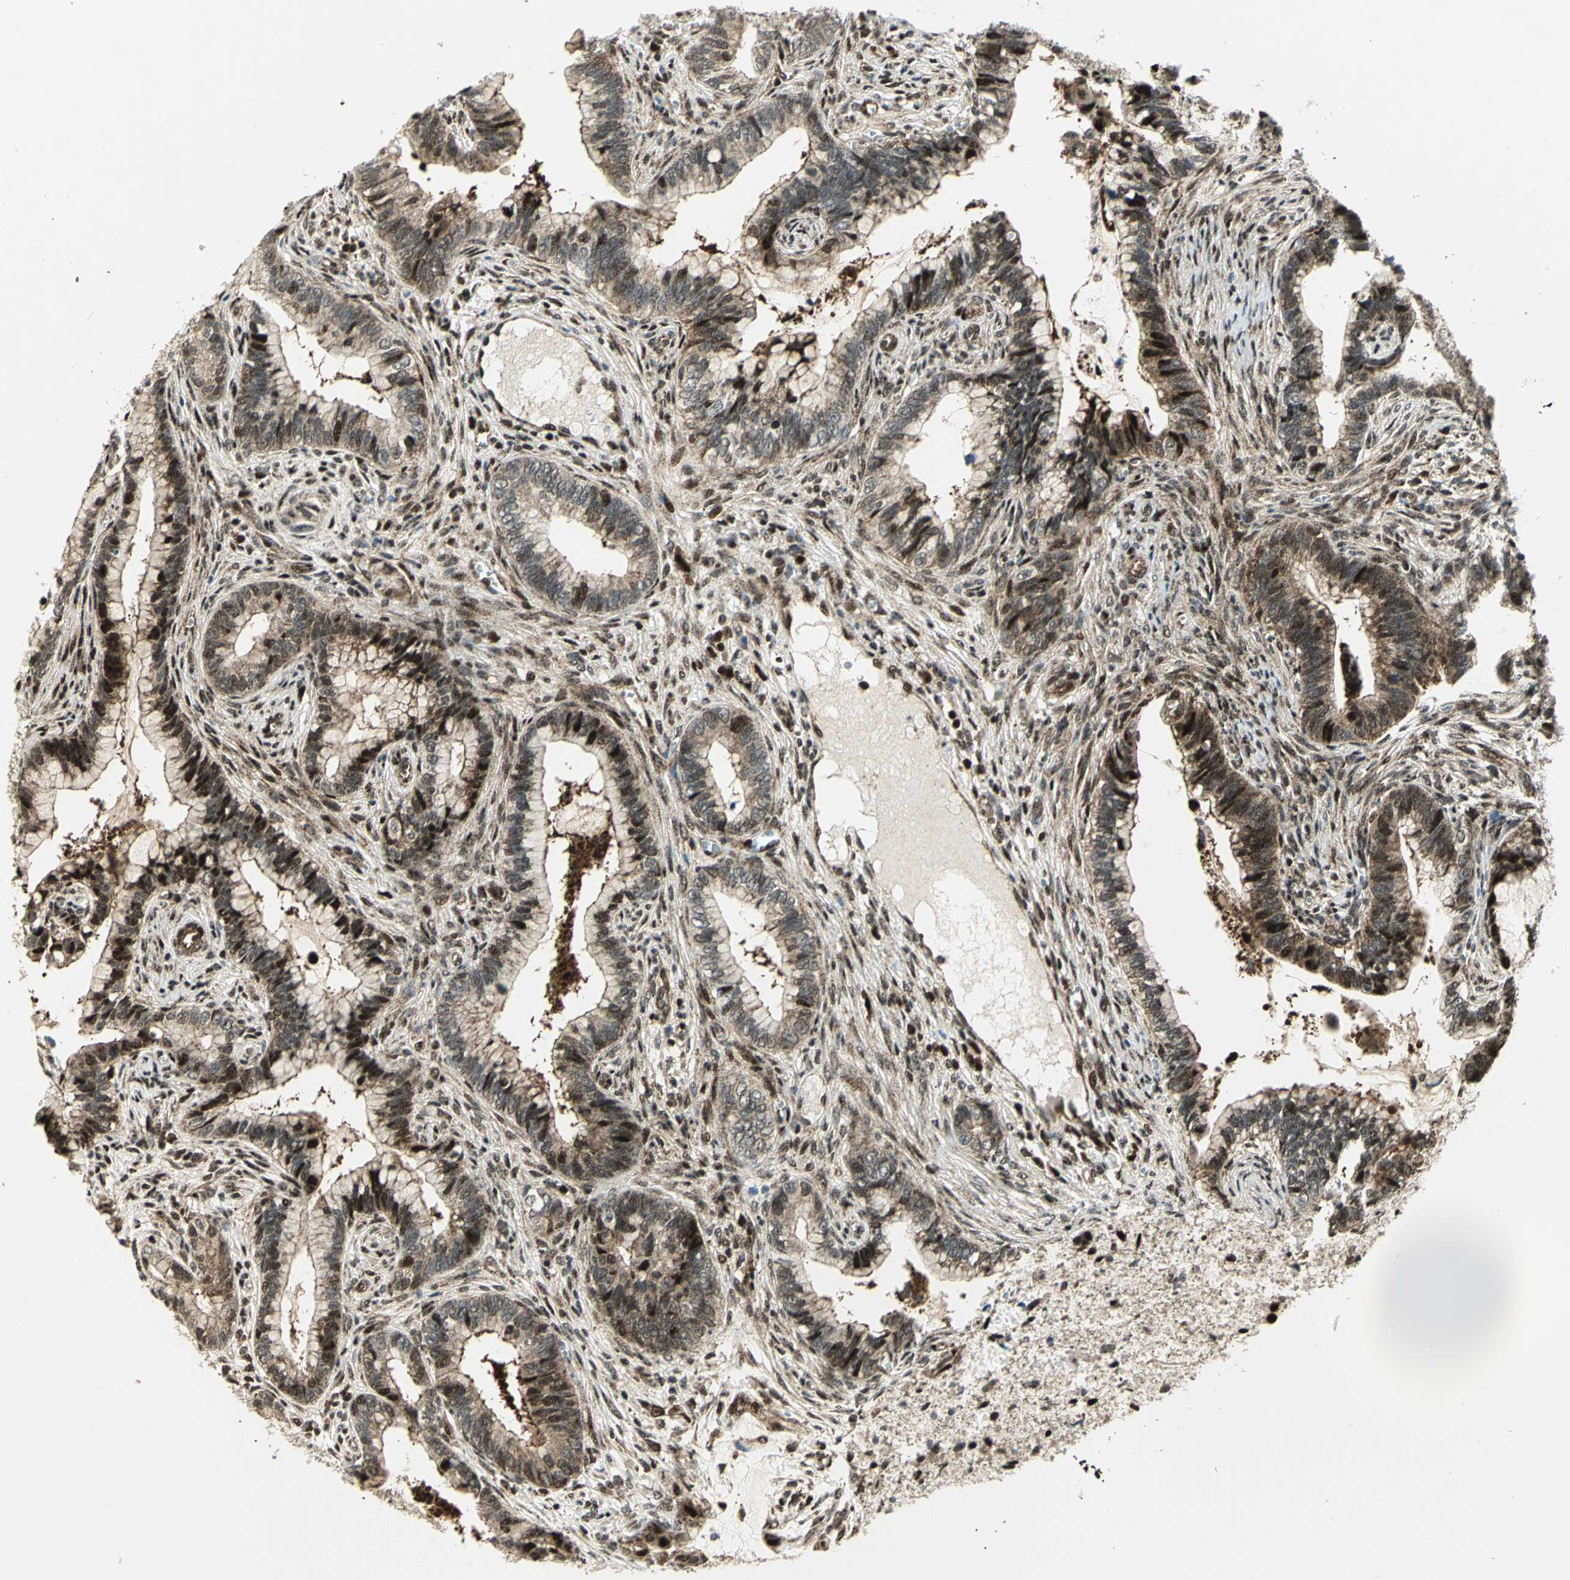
{"staining": {"intensity": "moderate", "quantity": ">75%", "location": "cytoplasmic/membranous,nuclear"}, "tissue": "cervical cancer", "cell_type": "Tumor cells", "image_type": "cancer", "snomed": [{"axis": "morphology", "description": "Adenocarcinoma, NOS"}, {"axis": "topography", "description": "Cervix"}], "caption": "Protein staining shows moderate cytoplasmic/membranous and nuclear expression in about >75% of tumor cells in adenocarcinoma (cervical). The protein of interest is shown in brown color, while the nuclei are stained blue.", "gene": "COPS5", "patient": {"sex": "female", "age": 44}}